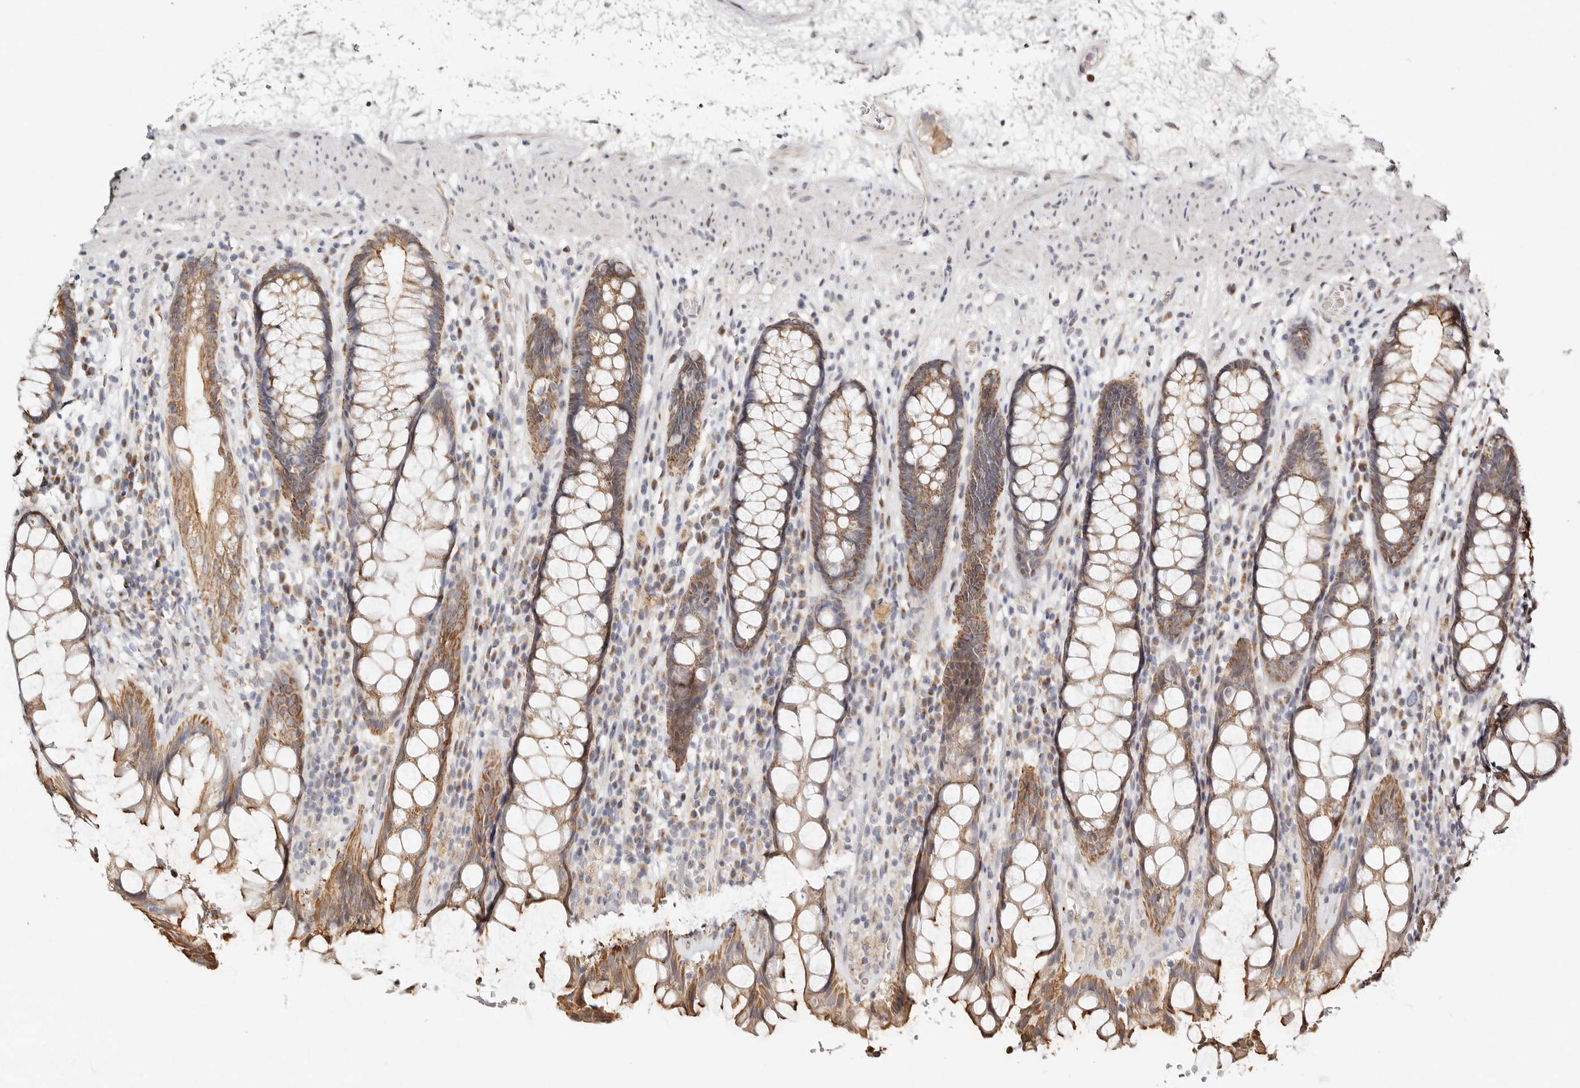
{"staining": {"intensity": "moderate", "quantity": ">75%", "location": "cytoplasmic/membranous"}, "tissue": "rectum", "cell_type": "Glandular cells", "image_type": "normal", "snomed": [{"axis": "morphology", "description": "Normal tissue, NOS"}, {"axis": "topography", "description": "Rectum"}], "caption": "Protein expression analysis of normal human rectum reveals moderate cytoplasmic/membranous staining in approximately >75% of glandular cells. The protein of interest is stained brown, and the nuclei are stained in blue (DAB (3,3'-diaminobenzidine) IHC with brightfield microscopy, high magnification).", "gene": "KDF1", "patient": {"sex": "male", "age": 64}}